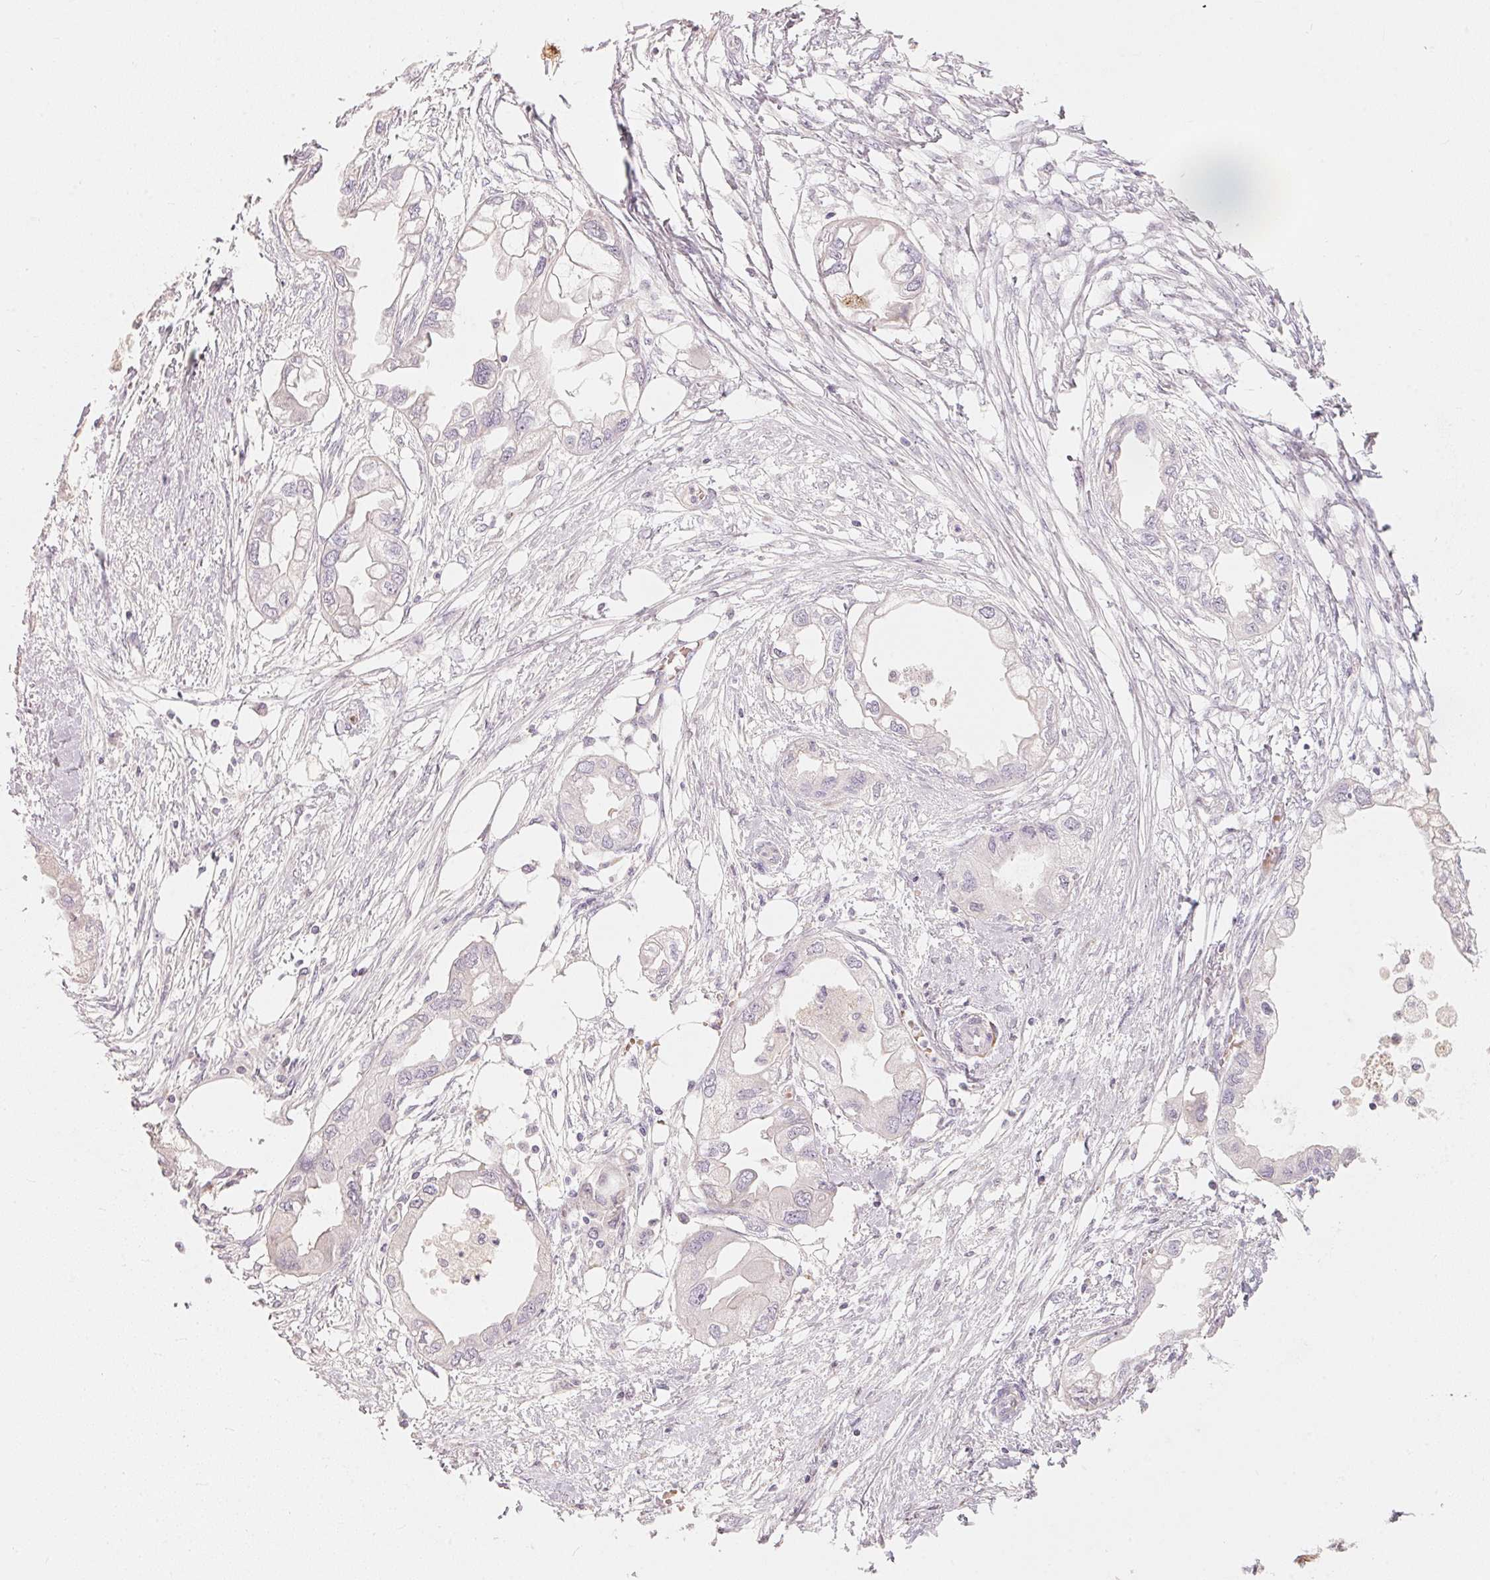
{"staining": {"intensity": "negative", "quantity": "none", "location": "none"}, "tissue": "endometrial cancer", "cell_type": "Tumor cells", "image_type": "cancer", "snomed": [{"axis": "morphology", "description": "Adenocarcinoma, NOS"}, {"axis": "morphology", "description": "Adenocarcinoma, metastatic, NOS"}, {"axis": "topography", "description": "Adipose tissue"}, {"axis": "topography", "description": "Endometrium"}], "caption": "Immunohistochemical staining of endometrial cancer (adenocarcinoma) demonstrates no significant expression in tumor cells.", "gene": "TP53AIP1", "patient": {"sex": "female", "age": 67}}